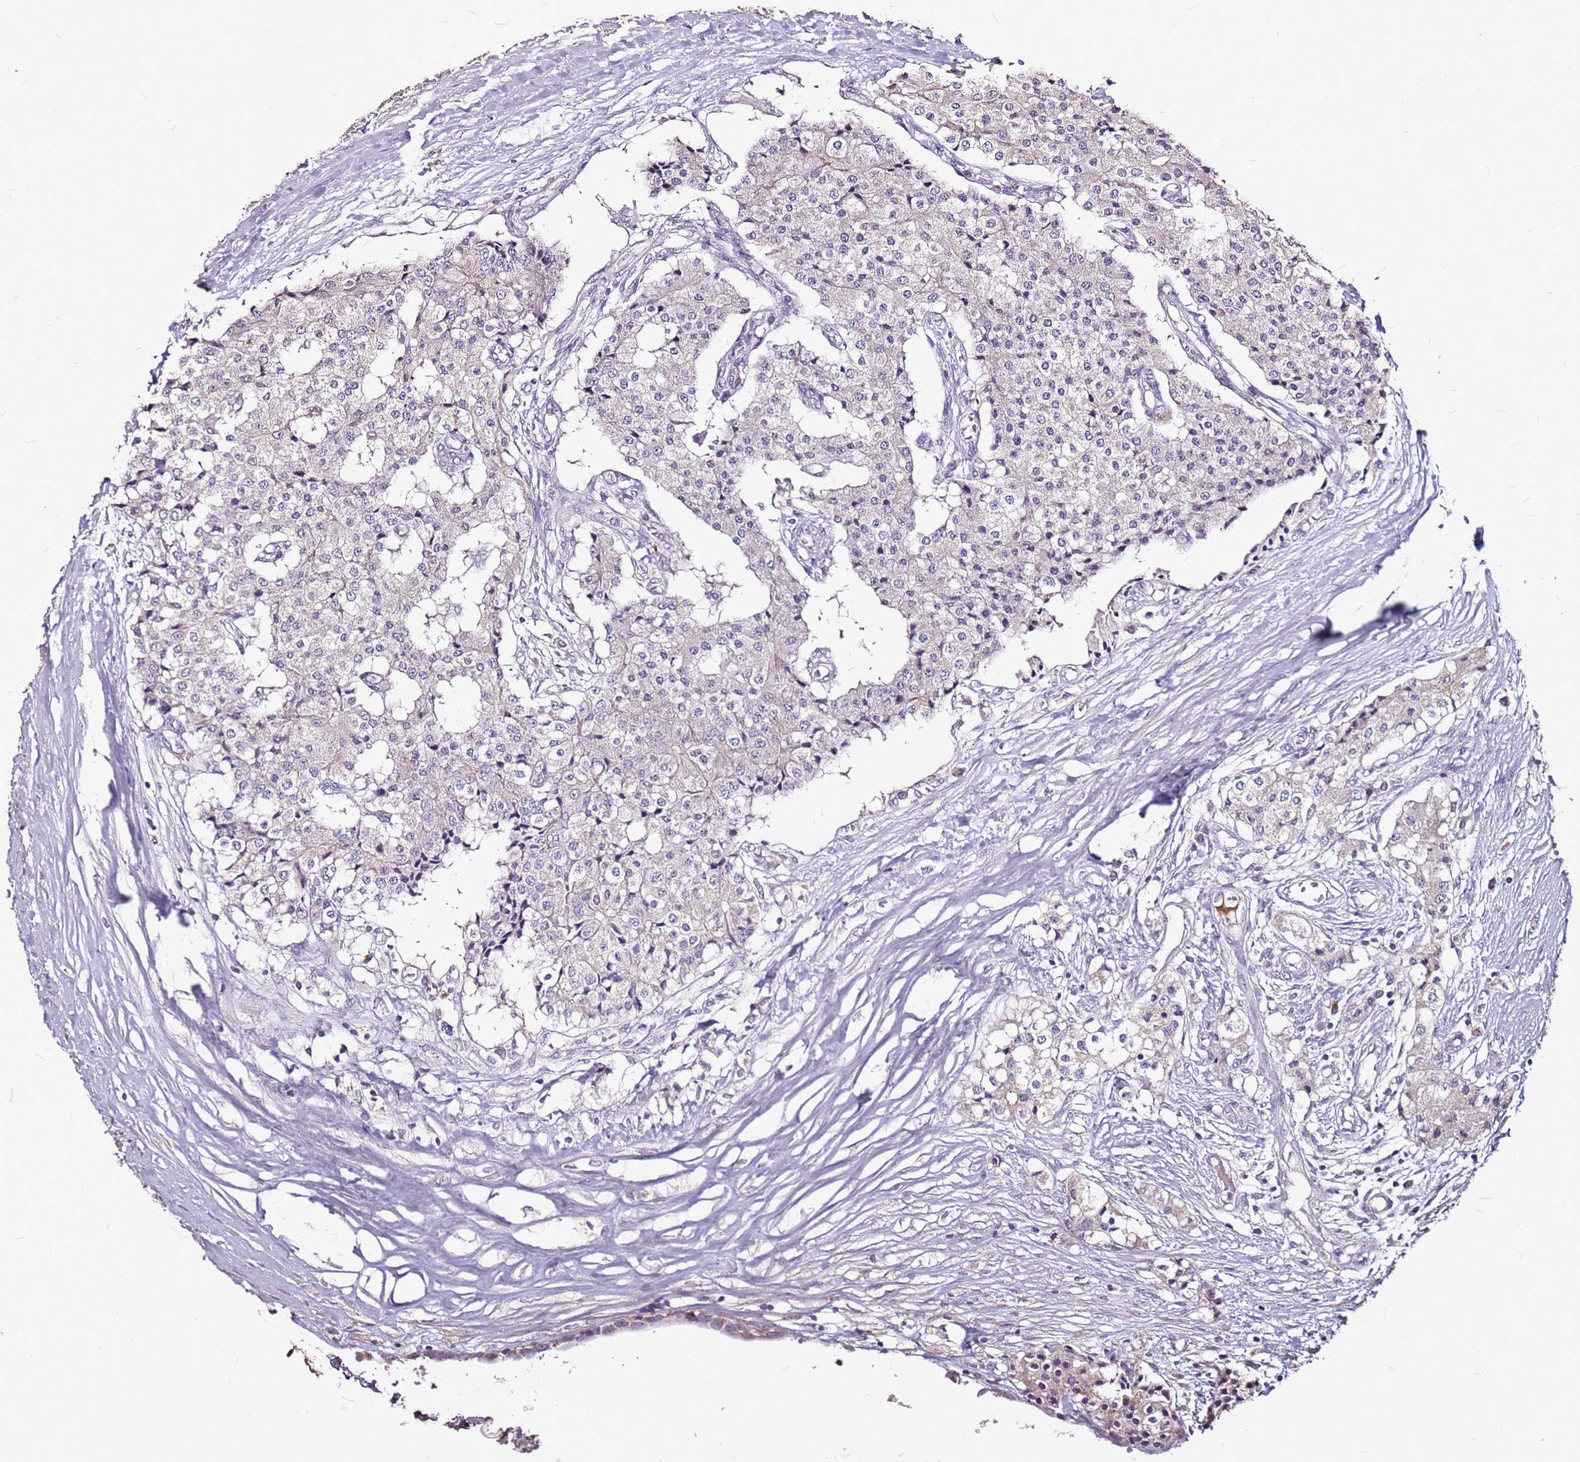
{"staining": {"intensity": "negative", "quantity": "none", "location": "none"}, "tissue": "carcinoid", "cell_type": "Tumor cells", "image_type": "cancer", "snomed": [{"axis": "morphology", "description": "Carcinoid, malignant, NOS"}, {"axis": "topography", "description": "Colon"}], "caption": "This is an immunohistochemistry (IHC) histopathology image of carcinoid (malignant). There is no expression in tumor cells.", "gene": "DCDC2C", "patient": {"sex": "female", "age": 52}}